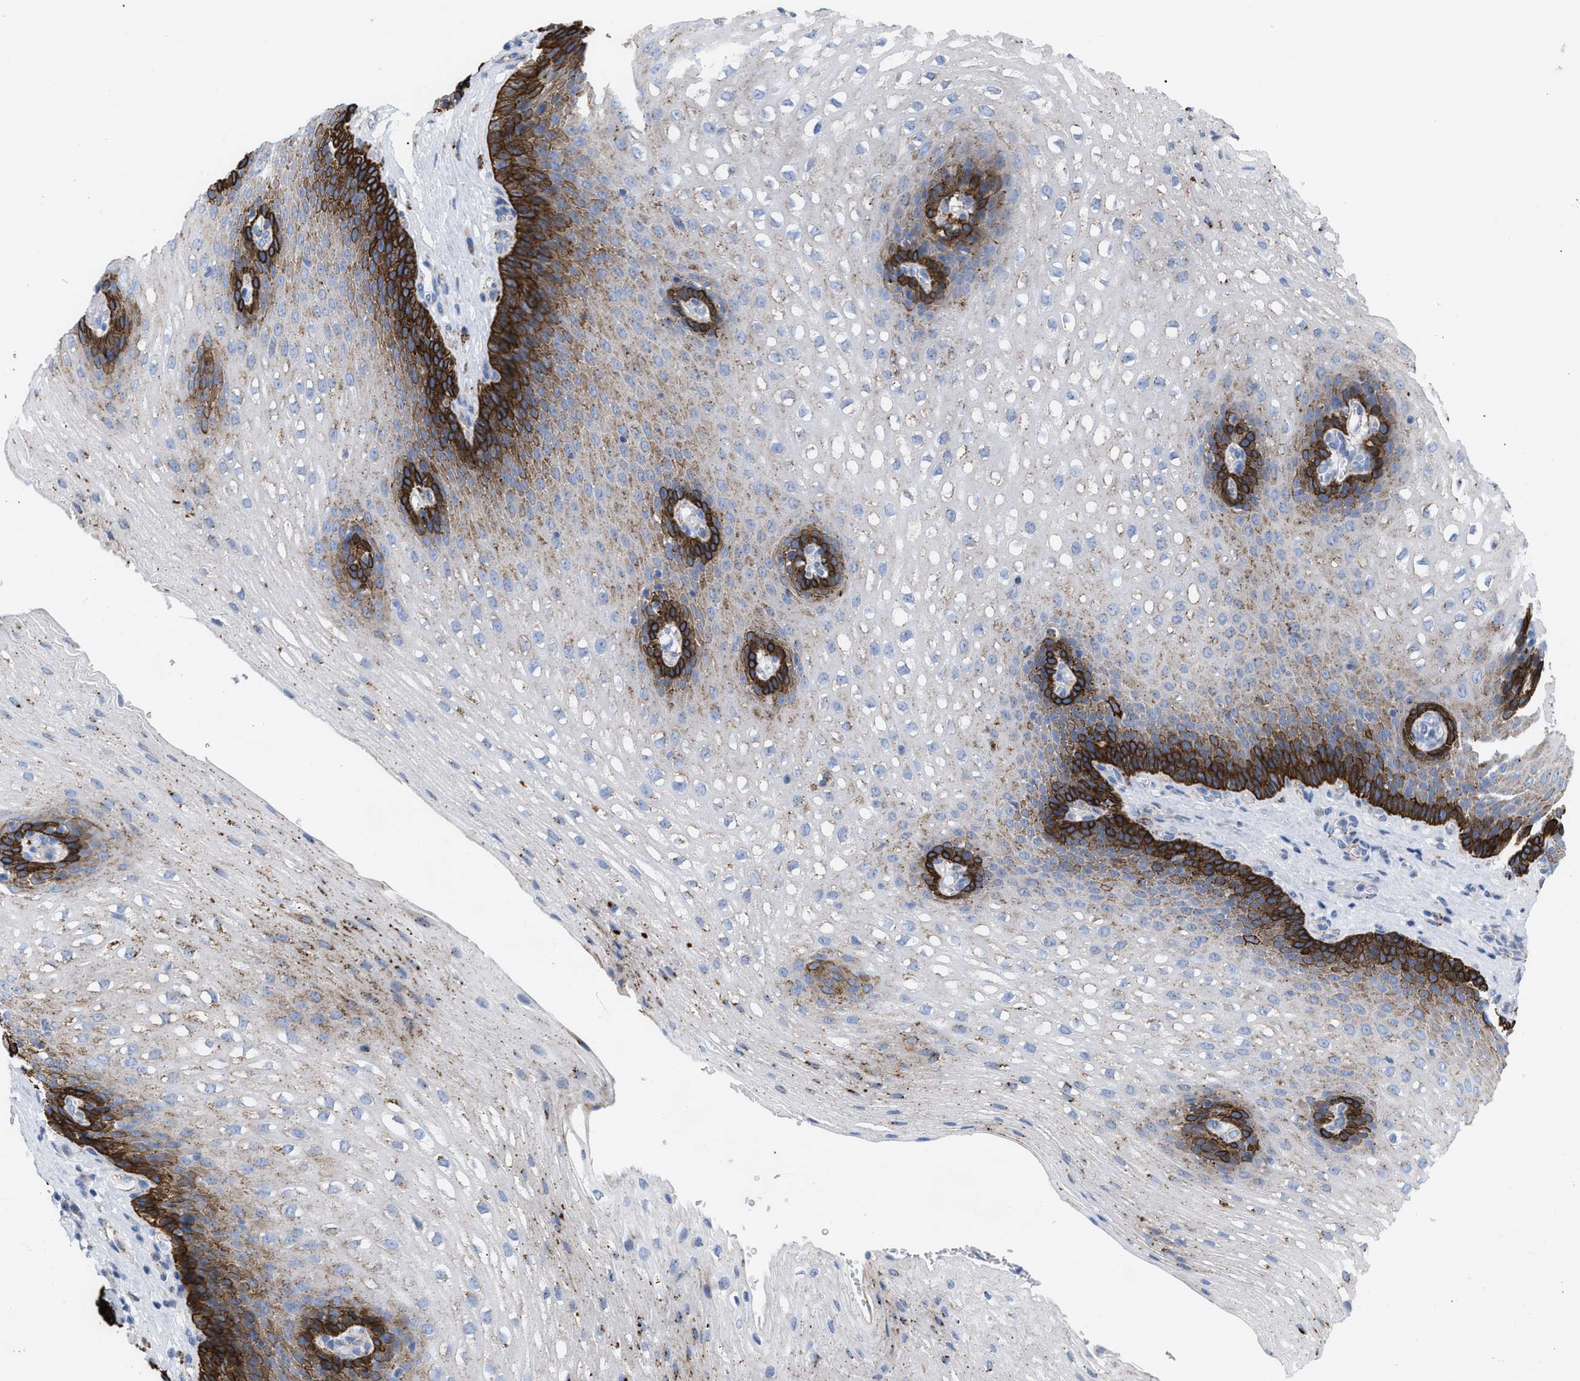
{"staining": {"intensity": "strong", "quantity": "<25%", "location": "cytoplasmic/membranous"}, "tissue": "esophagus", "cell_type": "Squamous epithelial cells", "image_type": "normal", "snomed": [{"axis": "morphology", "description": "Normal tissue, NOS"}, {"axis": "topography", "description": "Esophagus"}], "caption": "Brown immunohistochemical staining in normal esophagus reveals strong cytoplasmic/membranous expression in approximately <25% of squamous epithelial cells. (brown staining indicates protein expression, while blue staining denotes nuclei).", "gene": "DRAM2", "patient": {"sex": "male", "age": 48}}